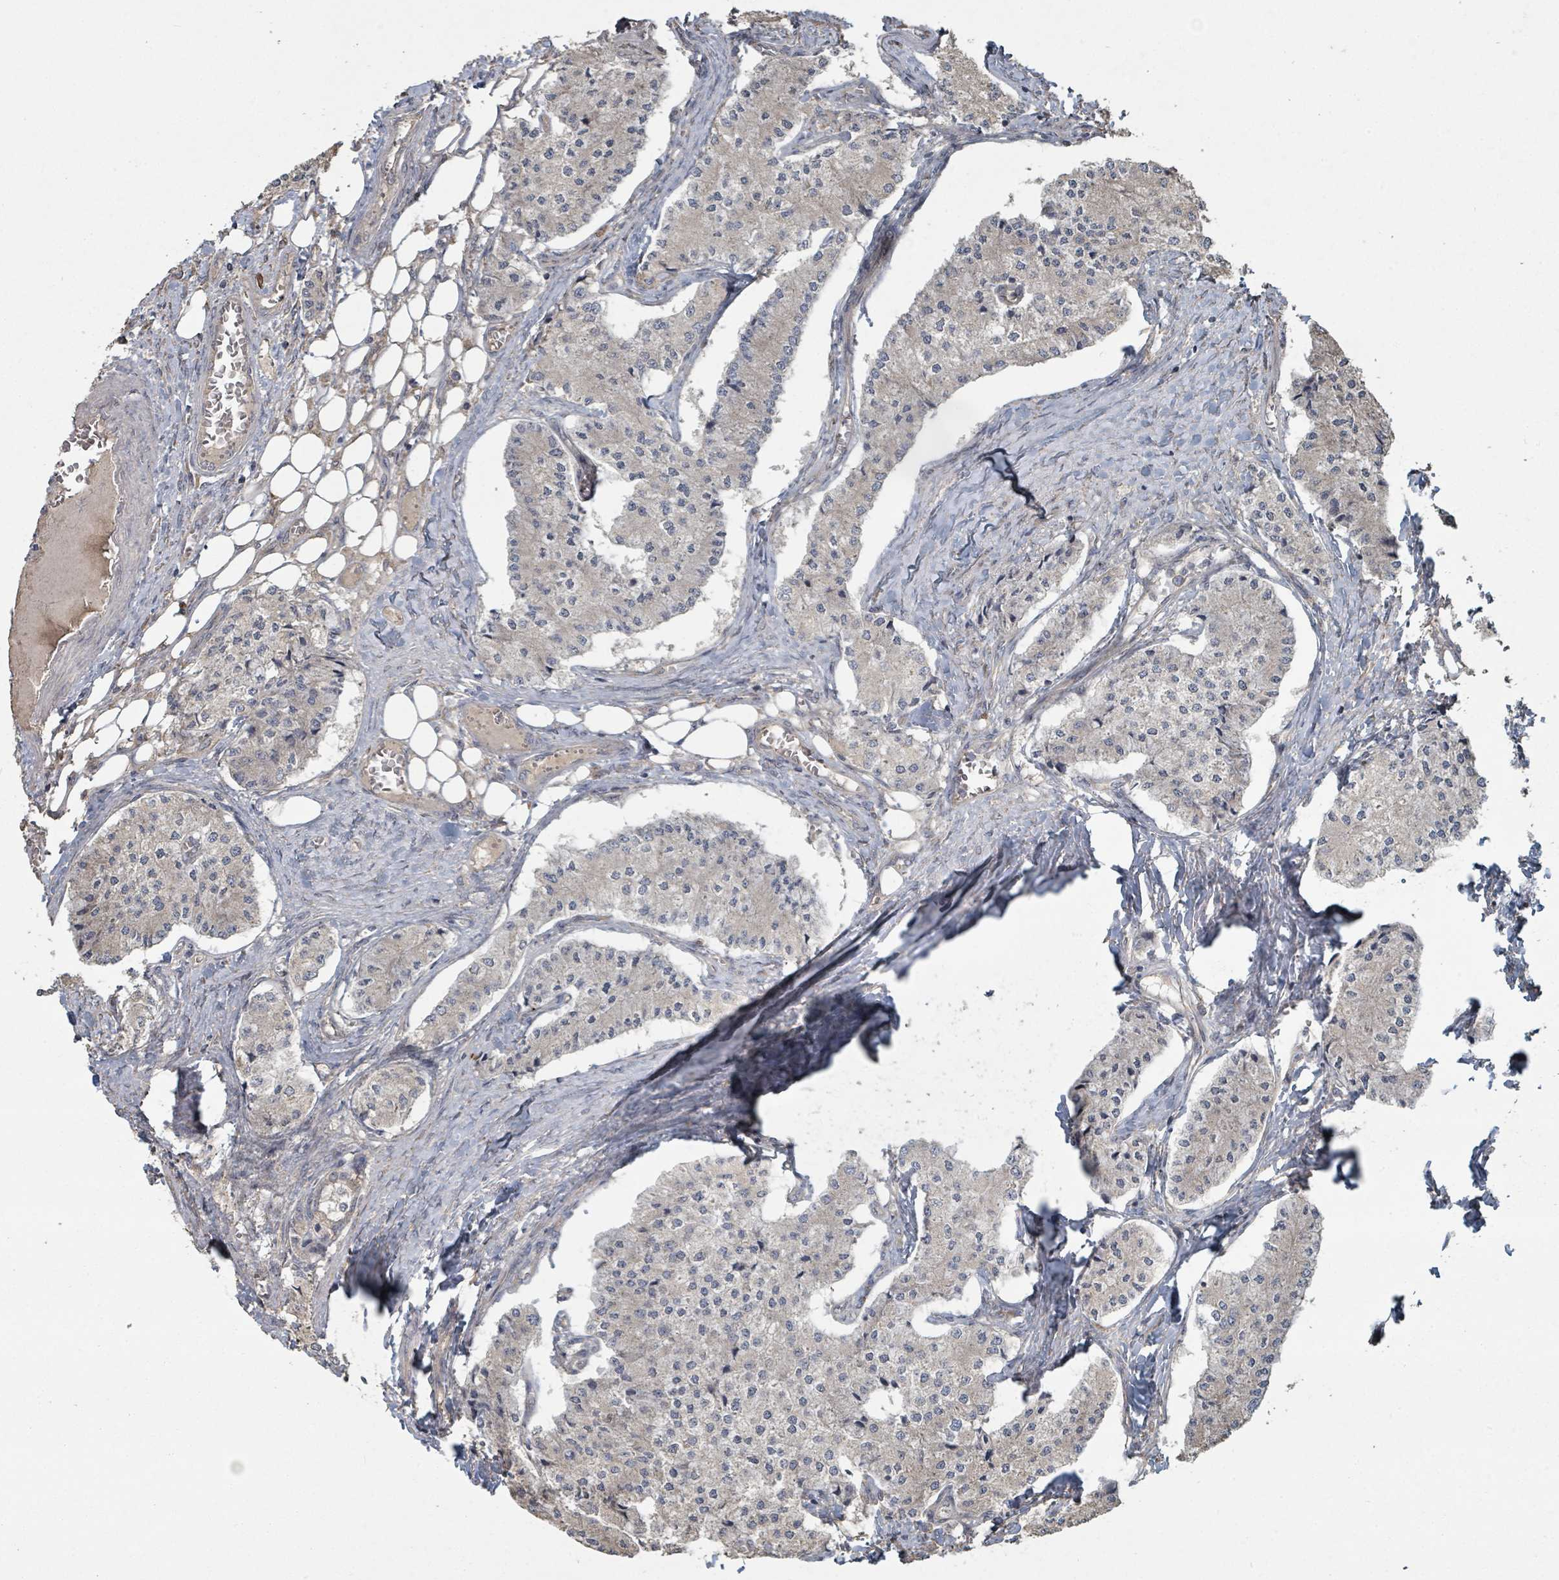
{"staining": {"intensity": "weak", "quantity": "25%-75%", "location": "cytoplasmic/membranous"}, "tissue": "carcinoid", "cell_type": "Tumor cells", "image_type": "cancer", "snomed": [{"axis": "morphology", "description": "Carcinoid, malignant, NOS"}, {"axis": "topography", "description": "Colon"}], "caption": "Protein expression analysis of carcinoid displays weak cytoplasmic/membranous expression in about 25%-75% of tumor cells.", "gene": "WDFY1", "patient": {"sex": "female", "age": 52}}